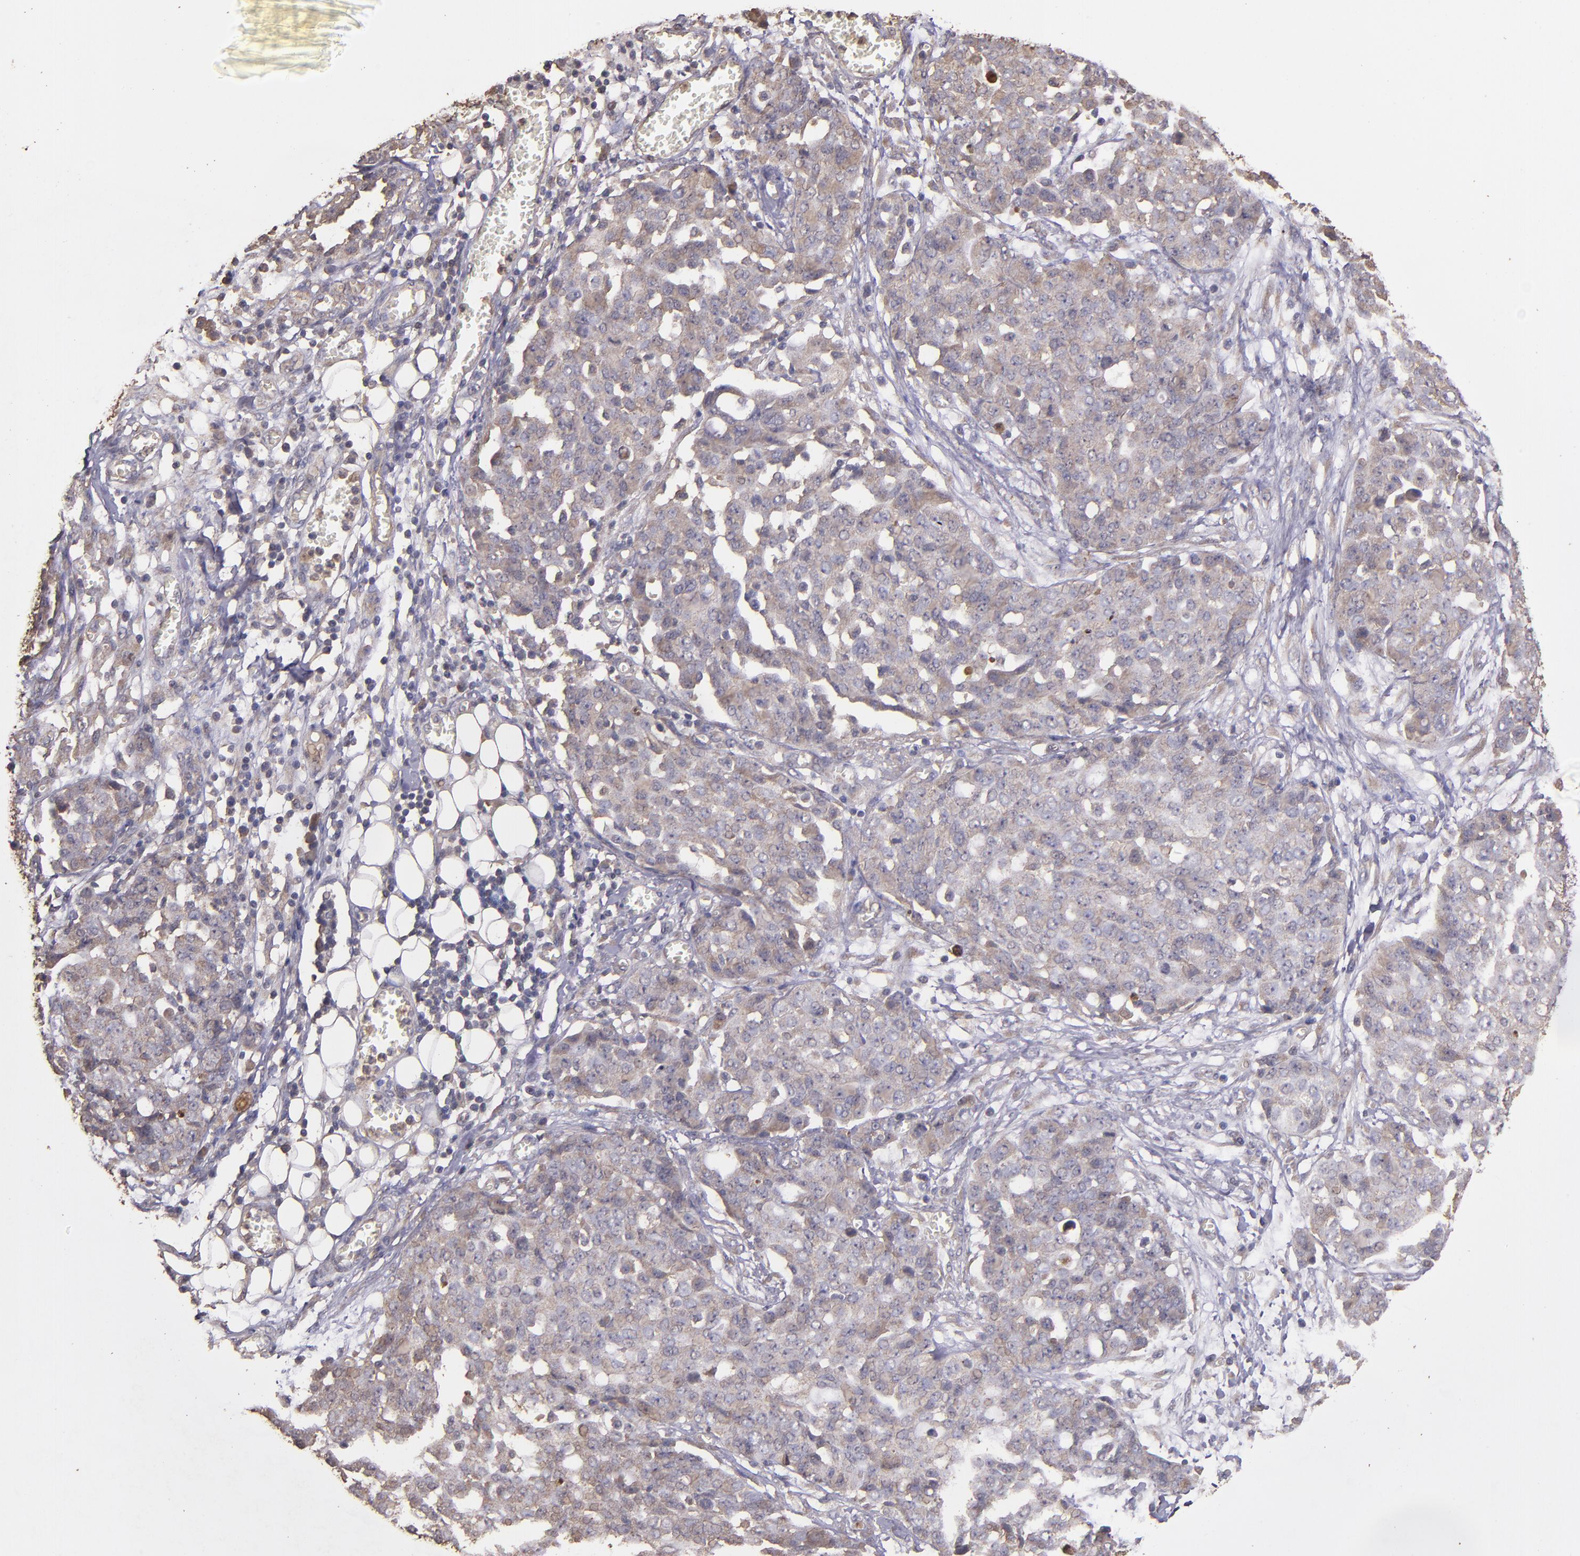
{"staining": {"intensity": "weak", "quantity": ">75%", "location": "cytoplasmic/membranous,nuclear"}, "tissue": "ovarian cancer", "cell_type": "Tumor cells", "image_type": "cancer", "snomed": [{"axis": "morphology", "description": "Cystadenocarcinoma, serous, NOS"}, {"axis": "topography", "description": "Soft tissue"}, {"axis": "topography", "description": "Ovary"}], "caption": "Immunohistochemical staining of ovarian serous cystadenocarcinoma demonstrates low levels of weak cytoplasmic/membranous and nuclear protein staining in about >75% of tumor cells. The staining is performed using DAB brown chromogen to label protein expression. The nuclei are counter-stained blue using hematoxylin.", "gene": "HECTD1", "patient": {"sex": "female", "age": 57}}